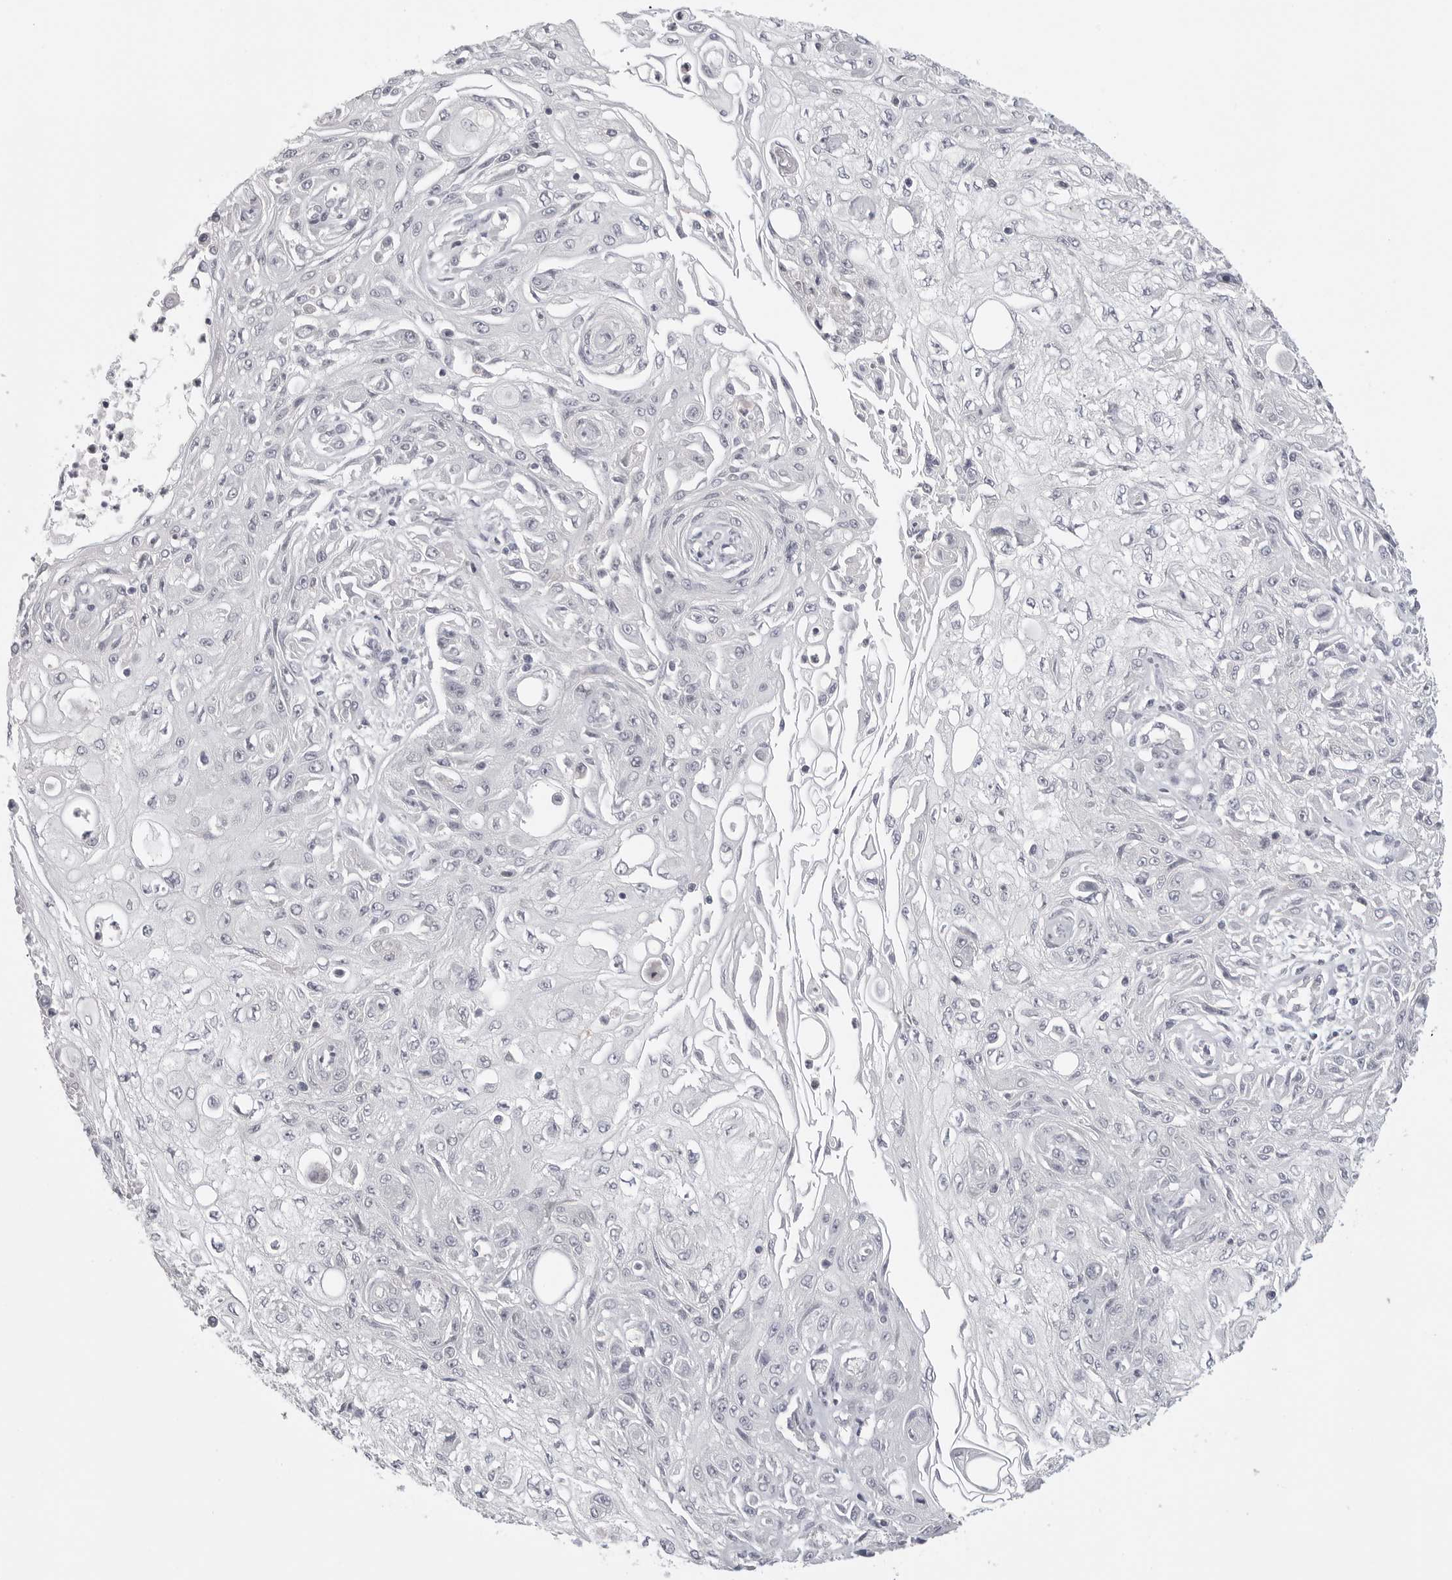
{"staining": {"intensity": "negative", "quantity": "none", "location": "none"}, "tissue": "skin cancer", "cell_type": "Tumor cells", "image_type": "cancer", "snomed": [{"axis": "morphology", "description": "Squamous cell carcinoma, NOS"}, {"axis": "morphology", "description": "Squamous cell carcinoma, metastatic, NOS"}, {"axis": "topography", "description": "Skin"}, {"axis": "topography", "description": "Lymph node"}], "caption": "Tumor cells are negative for brown protein staining in skin cancer (metastatic squamous cell carcinoma).", "gene": "HMGCS2", "patient": {"sex": "male", "age": 75}}